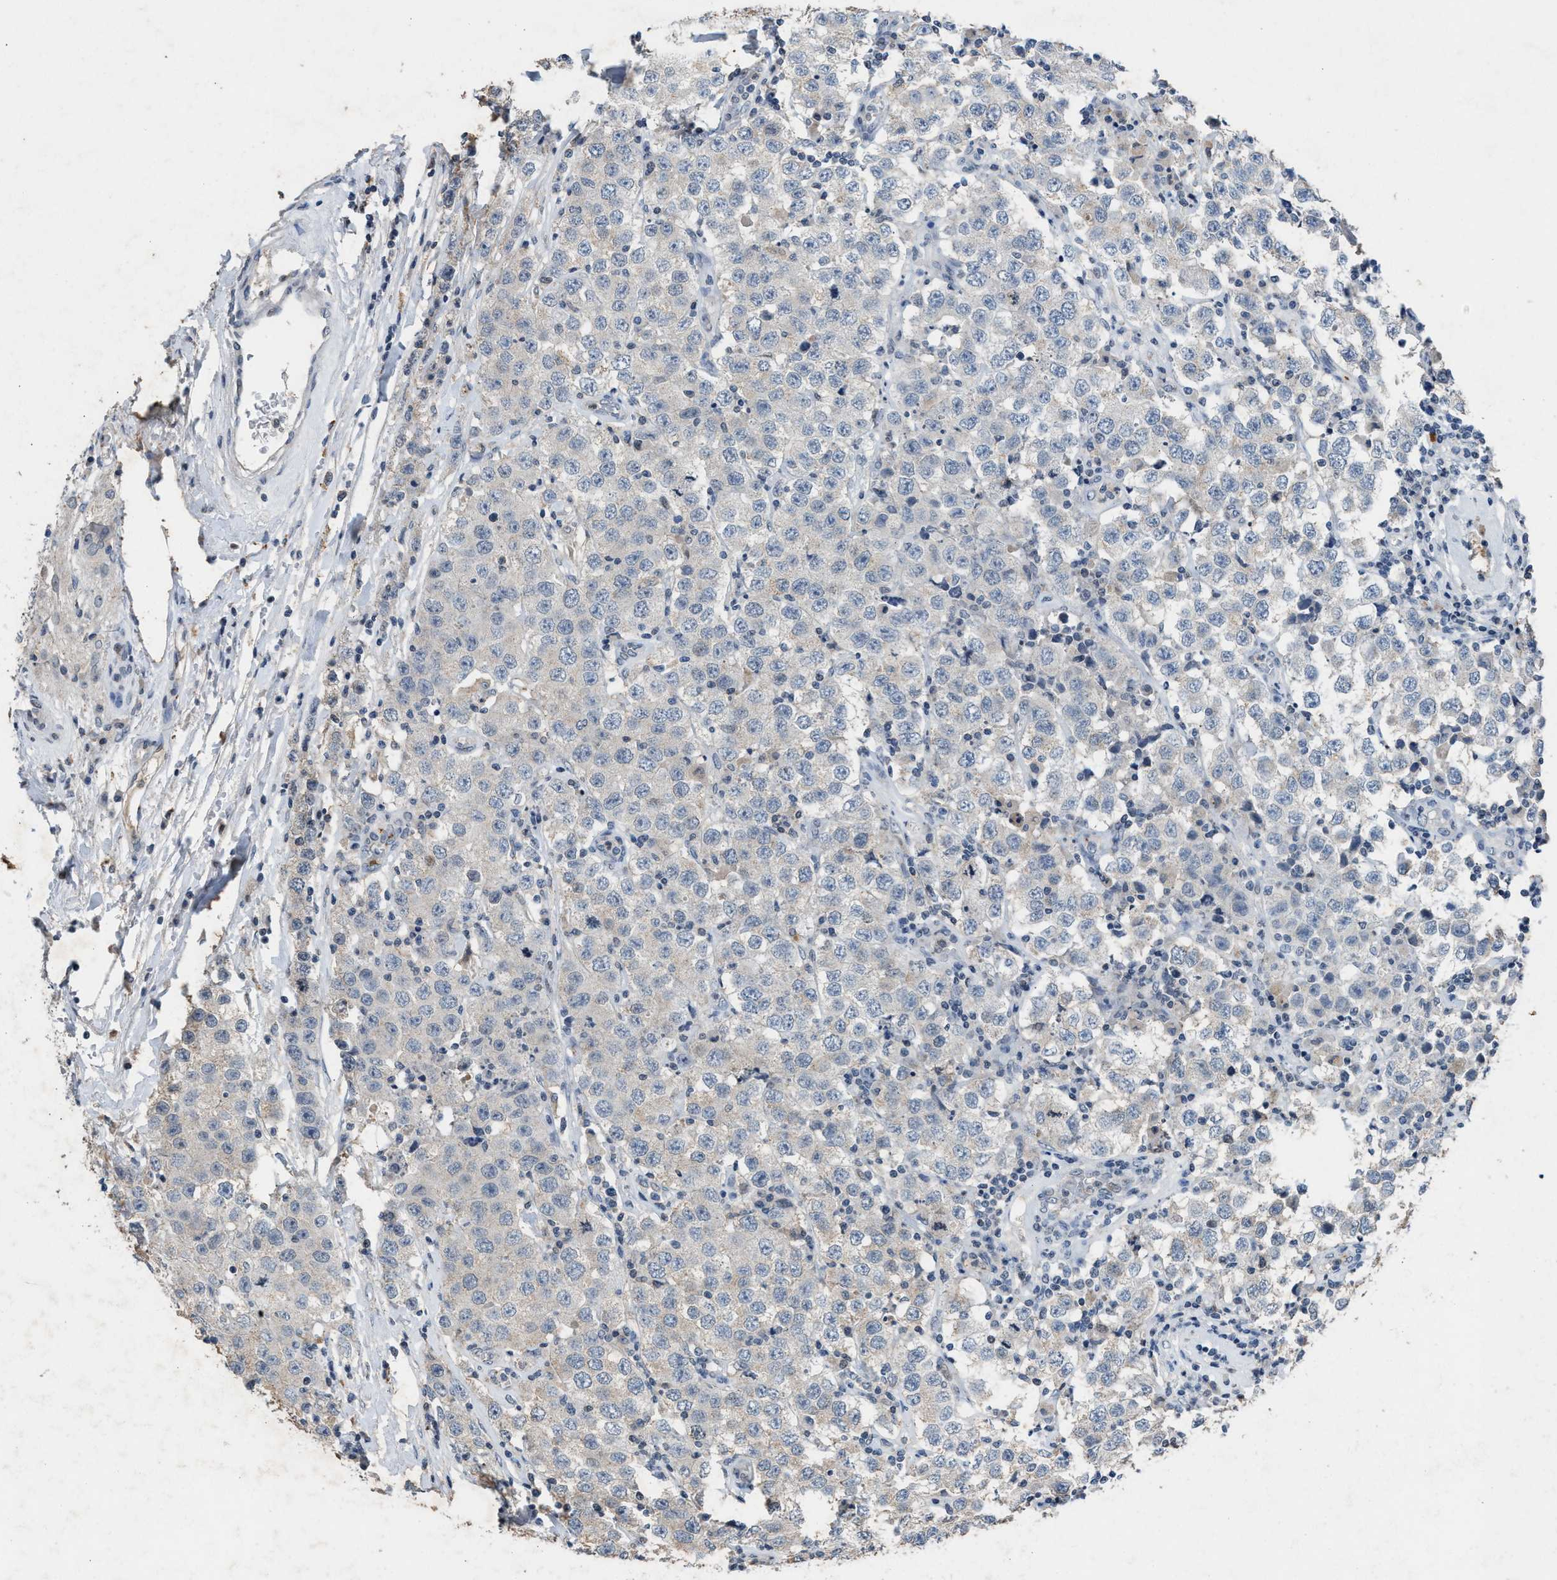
{"staining": {"intensity": "negative", "quantity": "none", "location": "none"}, "tissue": "testis cancer", "cell_type": "Tumor cells", "image_type": "cancer", "snomed": [{"axis": "morphology", "description": "Seminoma, NOS"}, {"axis": "topography", "description": "Testis"}], "caption": "Seminoma (testis) was stained to show a protein in brown. There is no significant expression in tumor cells. (Immunohistochemistry (ihc), brightfield microscopy, high magnification).", "gene": "SLC5A5", "patient": {"sex": "male", "age": 52}}